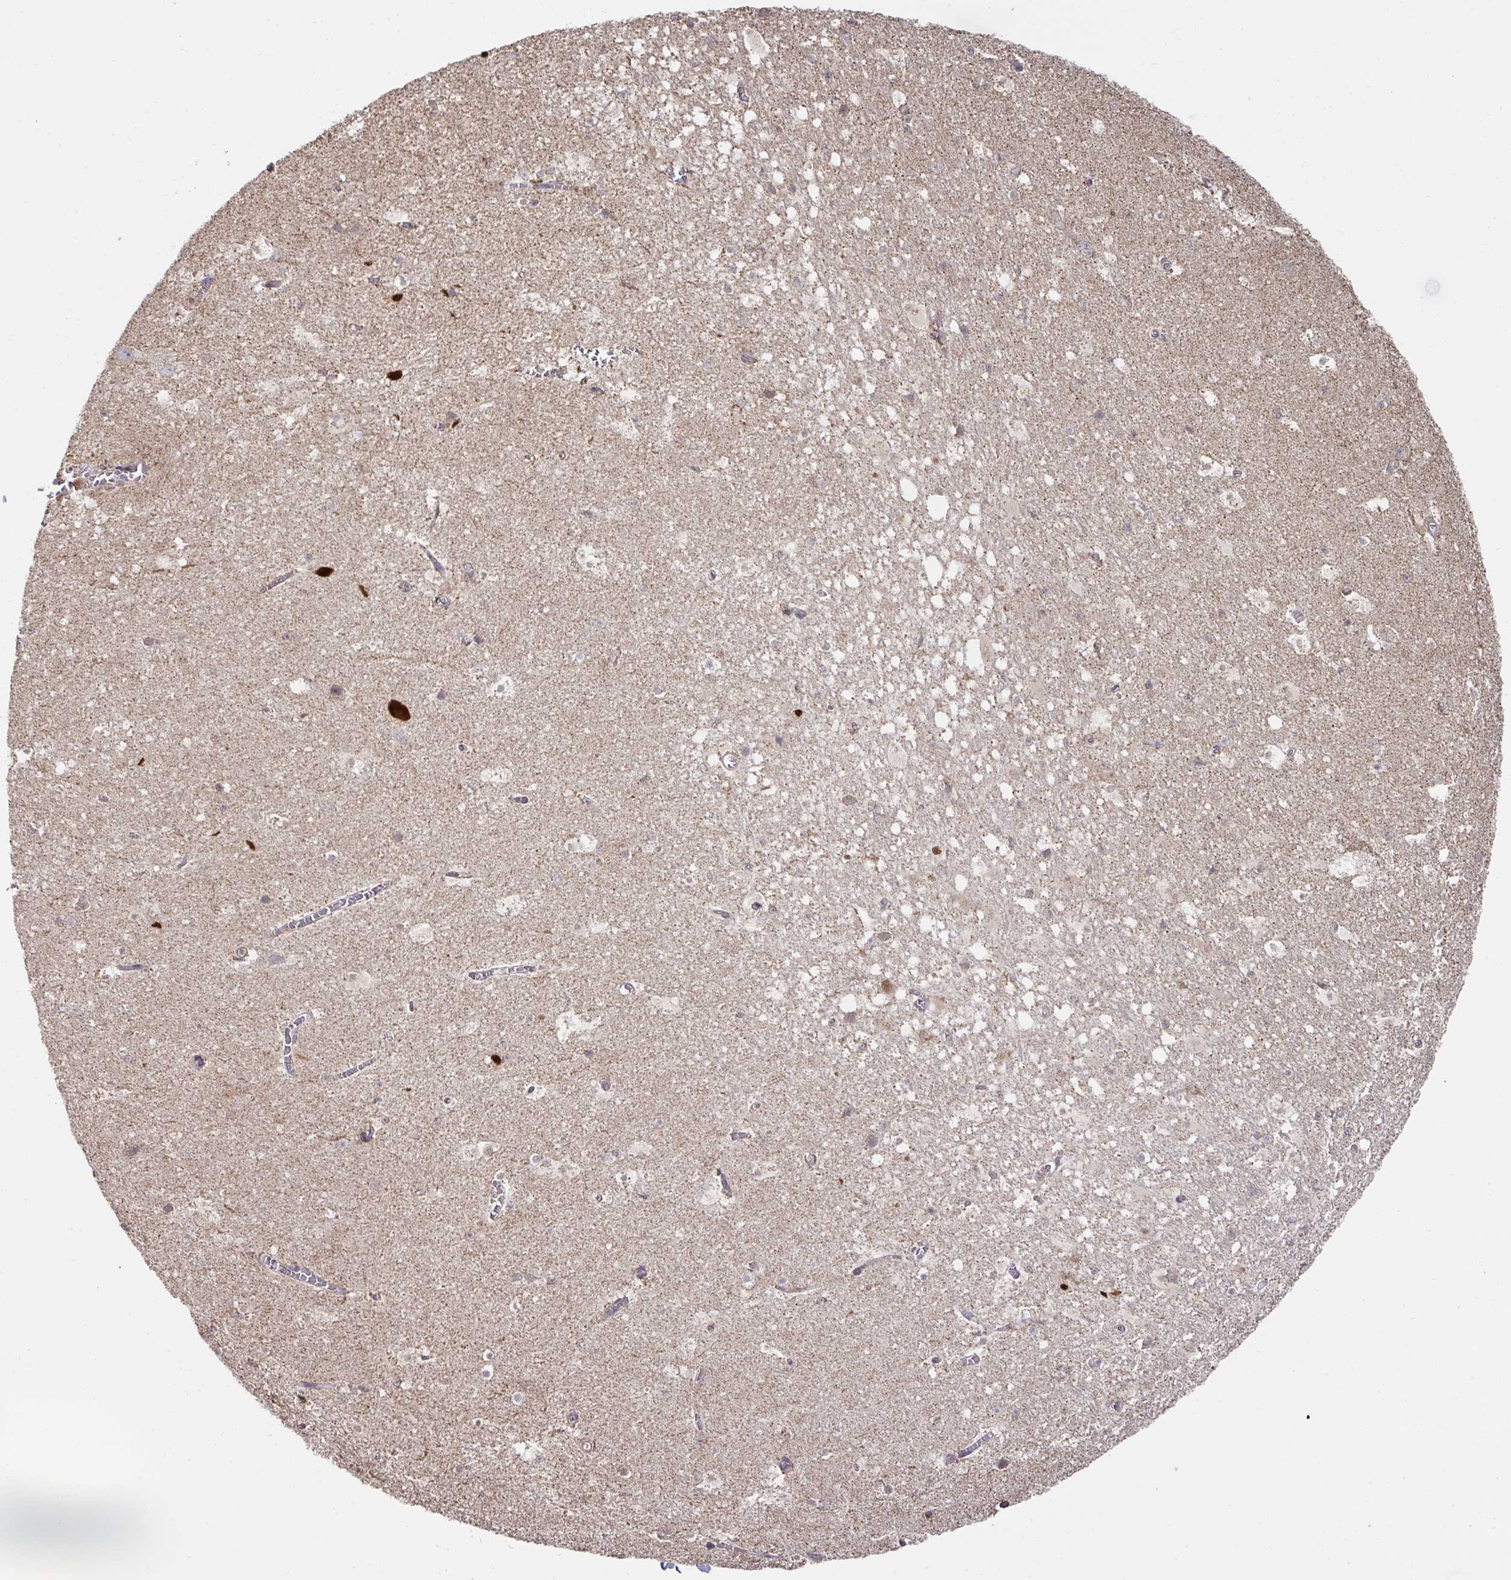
{"staining": {"intensity": "weak", "quantity": "<25%", "location": "cytoplasmic/membranous"}, "tissue": "hippocampus", "cell_type": "Glial cells", "image_type": "normal", "snomed": [{"axis": "morphology", "description": "Normal tissue, NOS"}, {"axis": "topography", "description": "Hippocampus"}], "caption": "An IHC micrograph of benign hippocampus is shown. There is no staining in glial cells of hippocampus. Nuclei are stained in blue.", "gene": "DZANK1", "patient": {"sex": "female", "age": 42}}